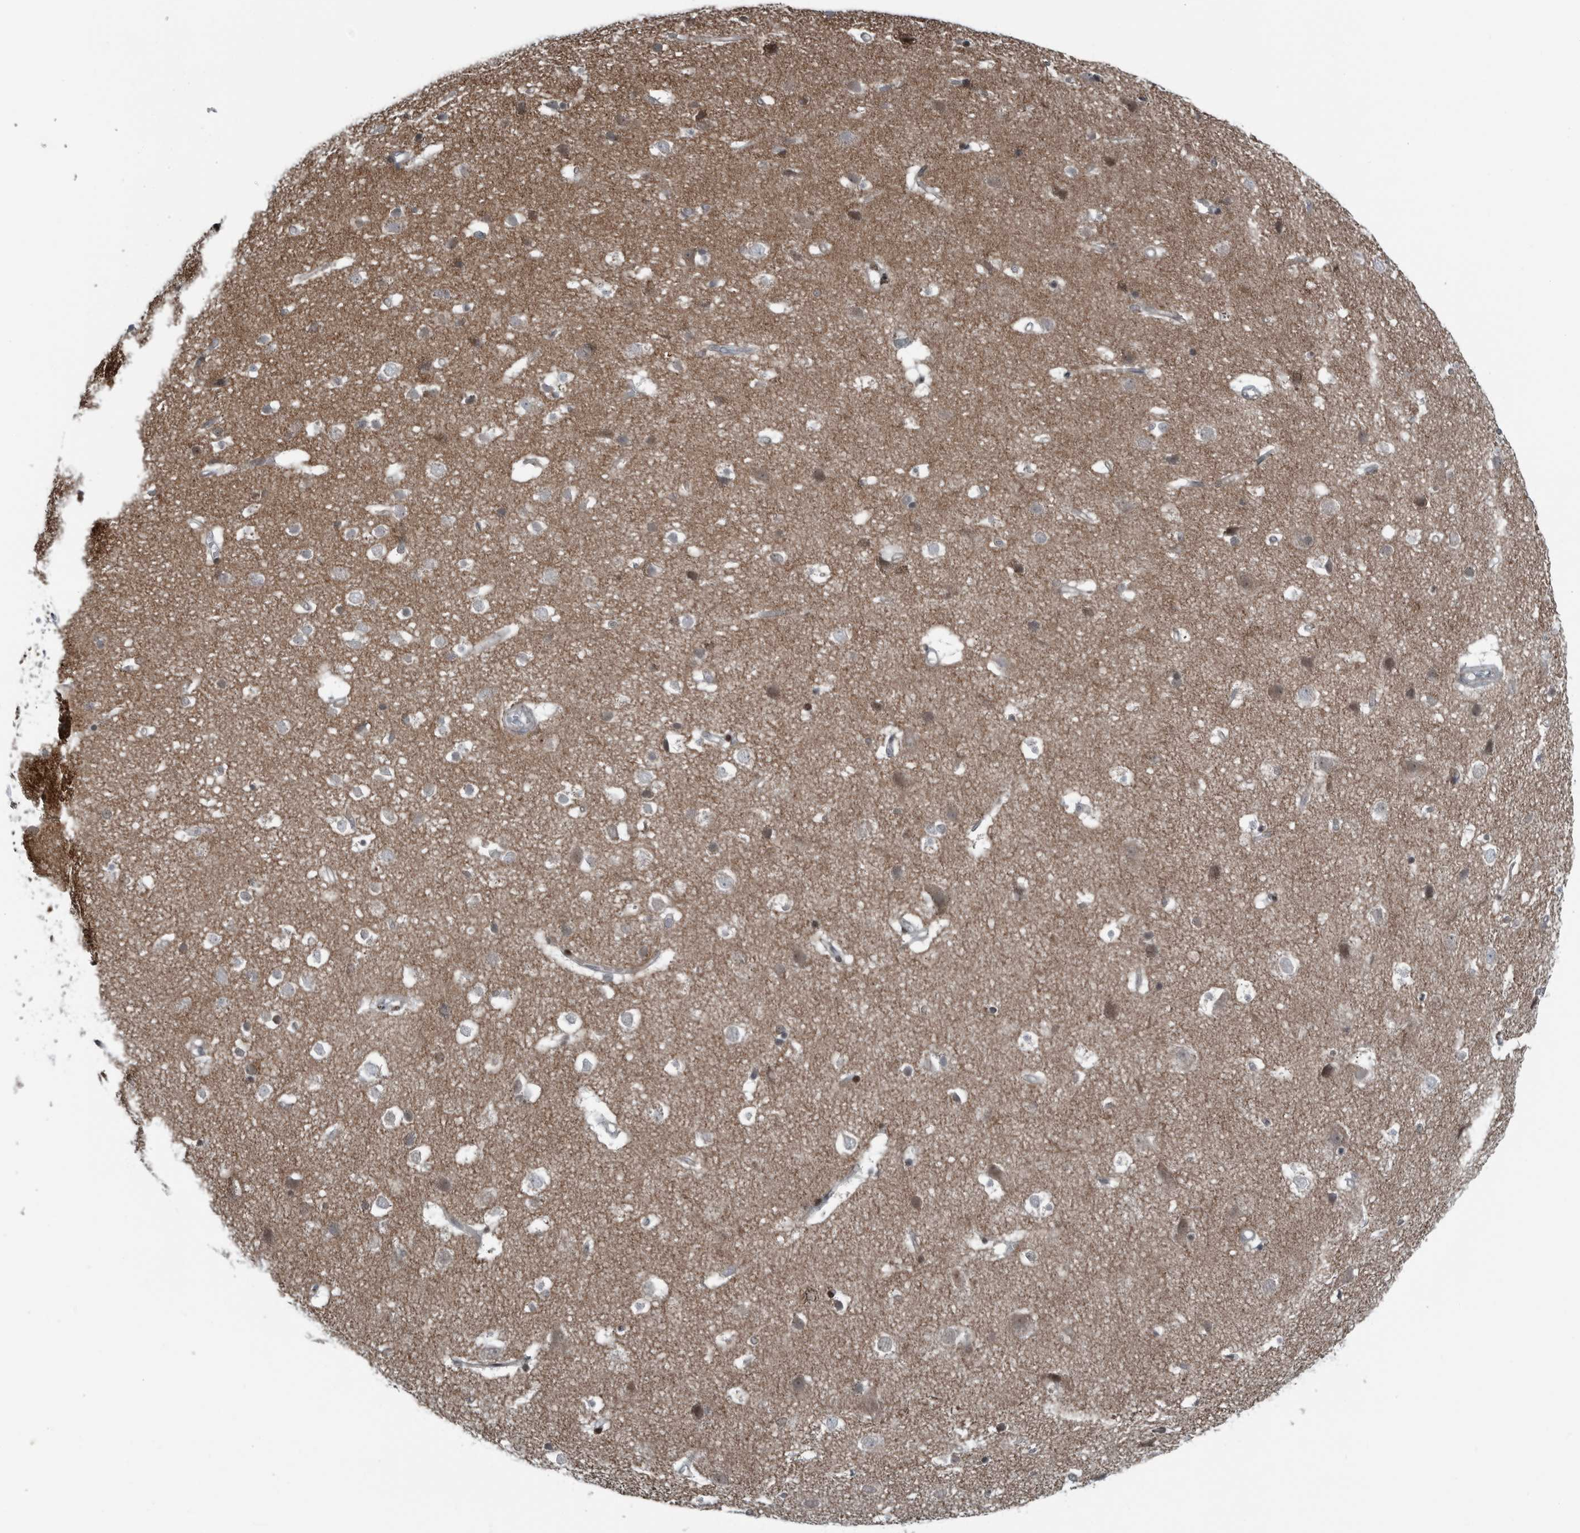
{"staining": {"intensity": "weak", "quantity": "25%-75%", "location": "cytoplasmic/membranous"}, "tissue": "cerebral cortex", "cell_type": "Endothelial cells", "image_type": "normal", "snomed": [{"axis": "morphology", "description": "Normal tissue, NOS"}, {"axis": "topography", "description": "Cerebral cortex"}], "caption": "The histopathology image displays immunohistochemical staining of unremarkable cerebral cortex. There is weak cytoplasmic/membranous positivity is present in about 25%-75% of endothelial cells.", "gene": "GAK", "patient": {"sex": "male", "age": 54}}